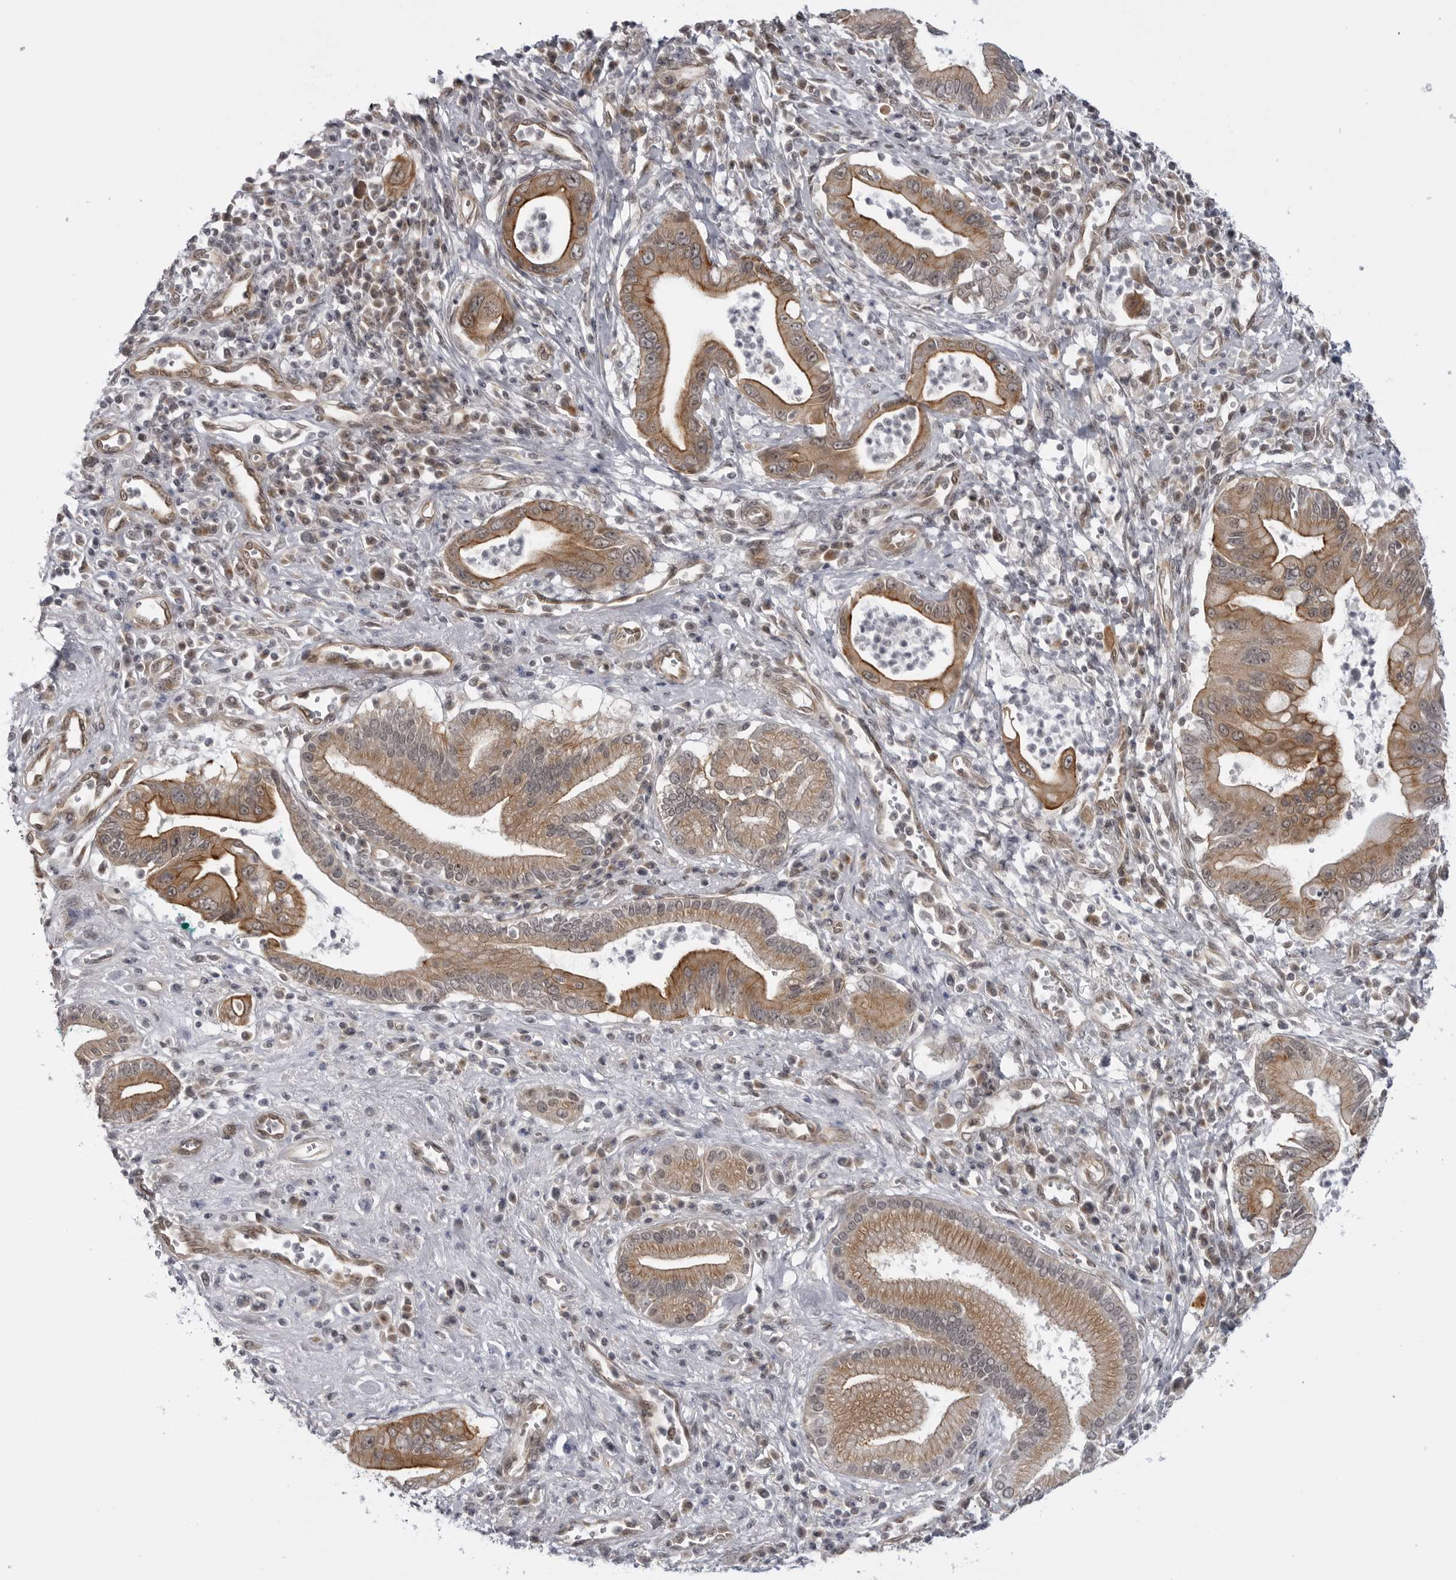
{"staining": {"intensity": "moderate", "quantity": ">75%", "location": "cytoplasmic/membranous"}, "tissue": "pancreatic cancer", "cell_type": "Tumor cells", "image_type": "cancer", "snomed": [{"axis": "morphology", "description": "Adenocarcinoma, NOS"}, {"axis": "topography", "description": "Pancreas"}], "caption": "Protein analysis of pancreatic adenocarcinoma tissue shows moderate cytoplasmic/membranous staining in about >75% of tumor cells.", "gene": "LRRC45", "patient": {"sex": "male", "age": 78}}